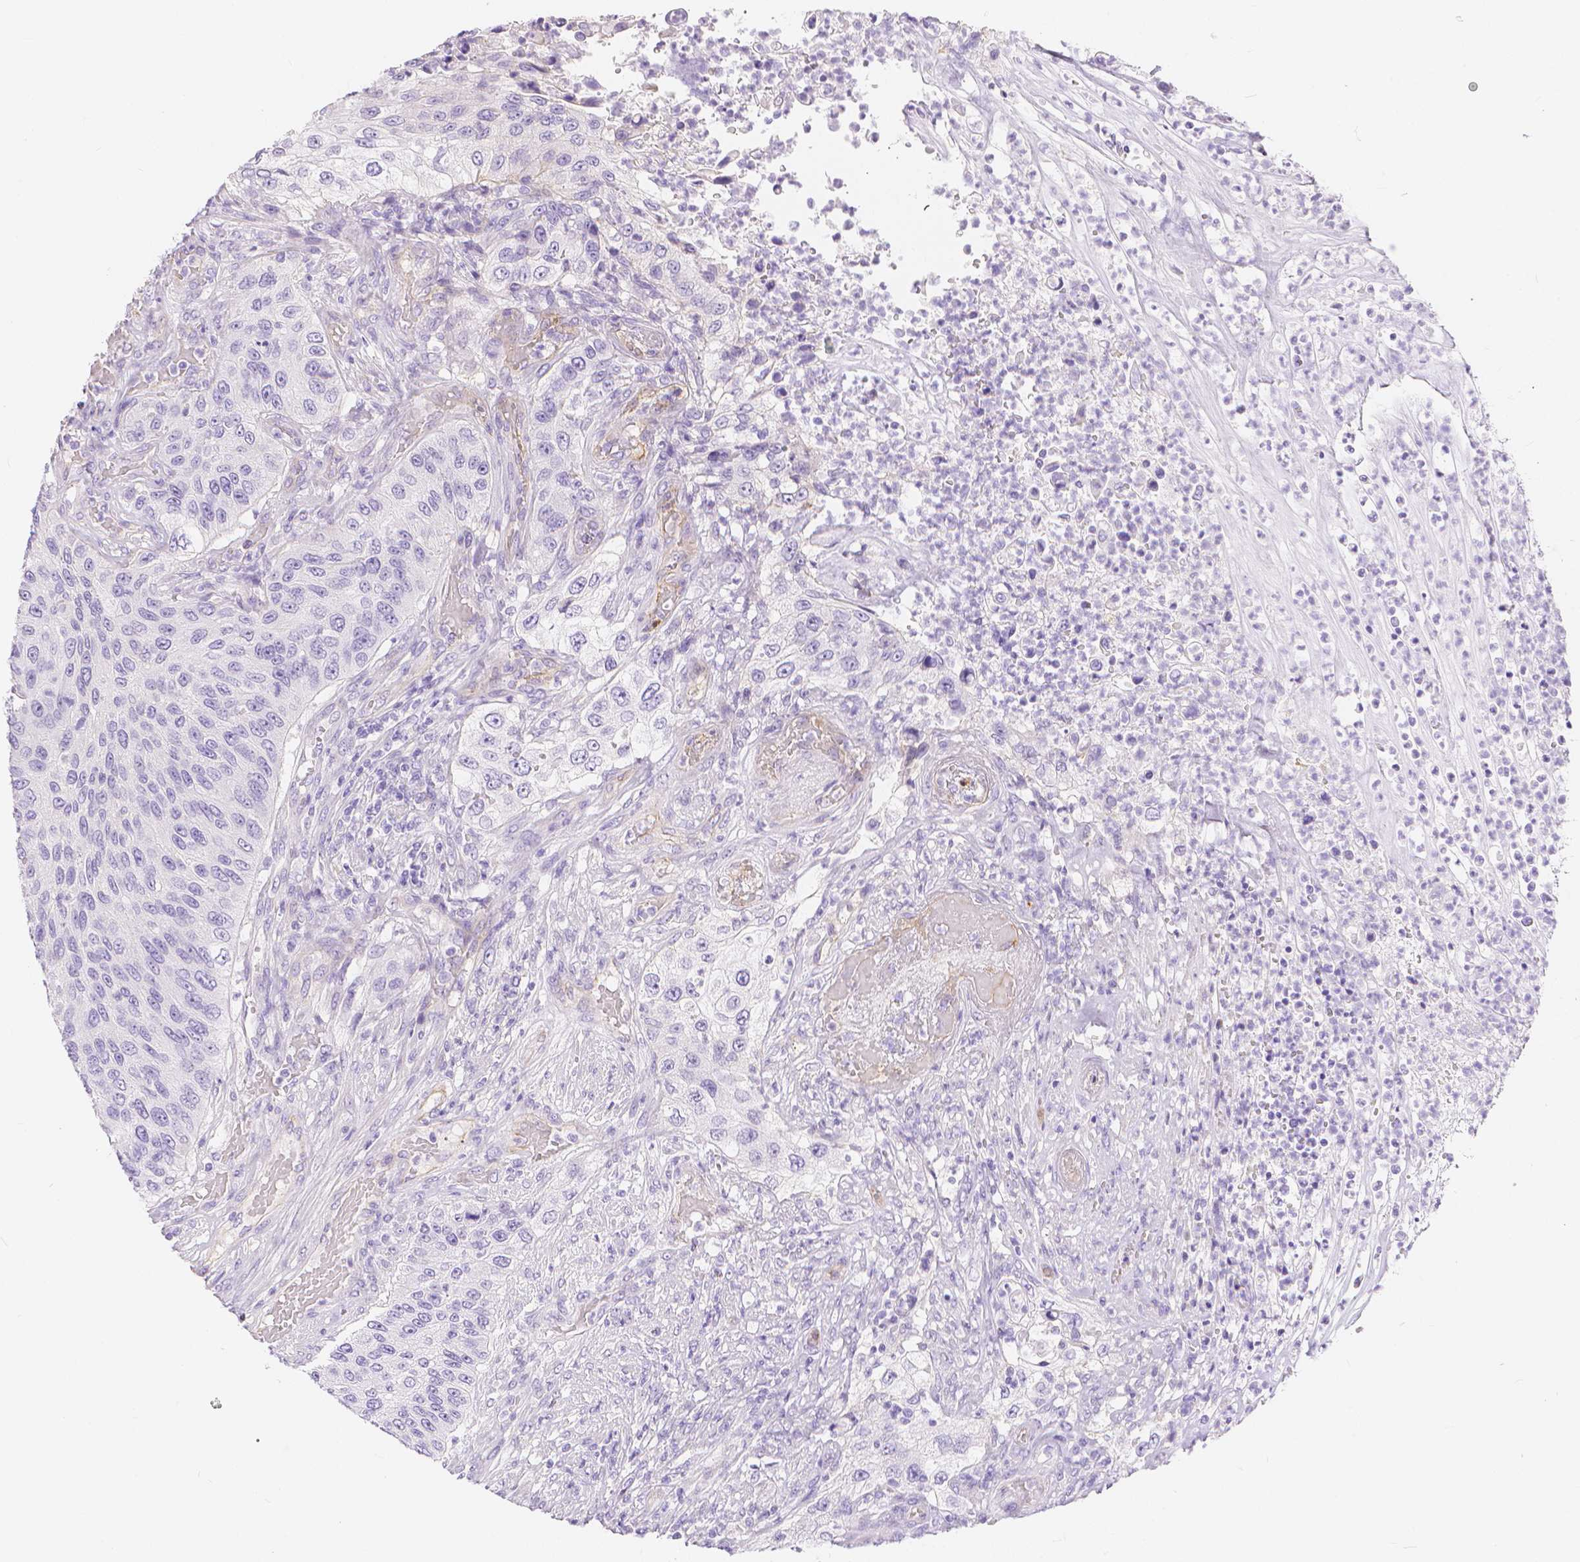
{"staining": {"intensity": "negative", "quantity": "none", "location": "none"}, "tissue": "urothelial cancer", "cell_type": "Tumor cells", "image_type": "cancer", "snomed": [{"axis": "morphology", "description": "Urothelial carcinoma, High grade"}, {"axis": "topography", "description": "Urinary bladder"}], "caption": "Immunohistochemistry photomicrograph of human urothelial carcinoma (high-grade) stained for a protein (brown), which displays no positivity in tumor cells.", "gene": "SLC27A5", "patient": {"sex": "female", "age": 60}}